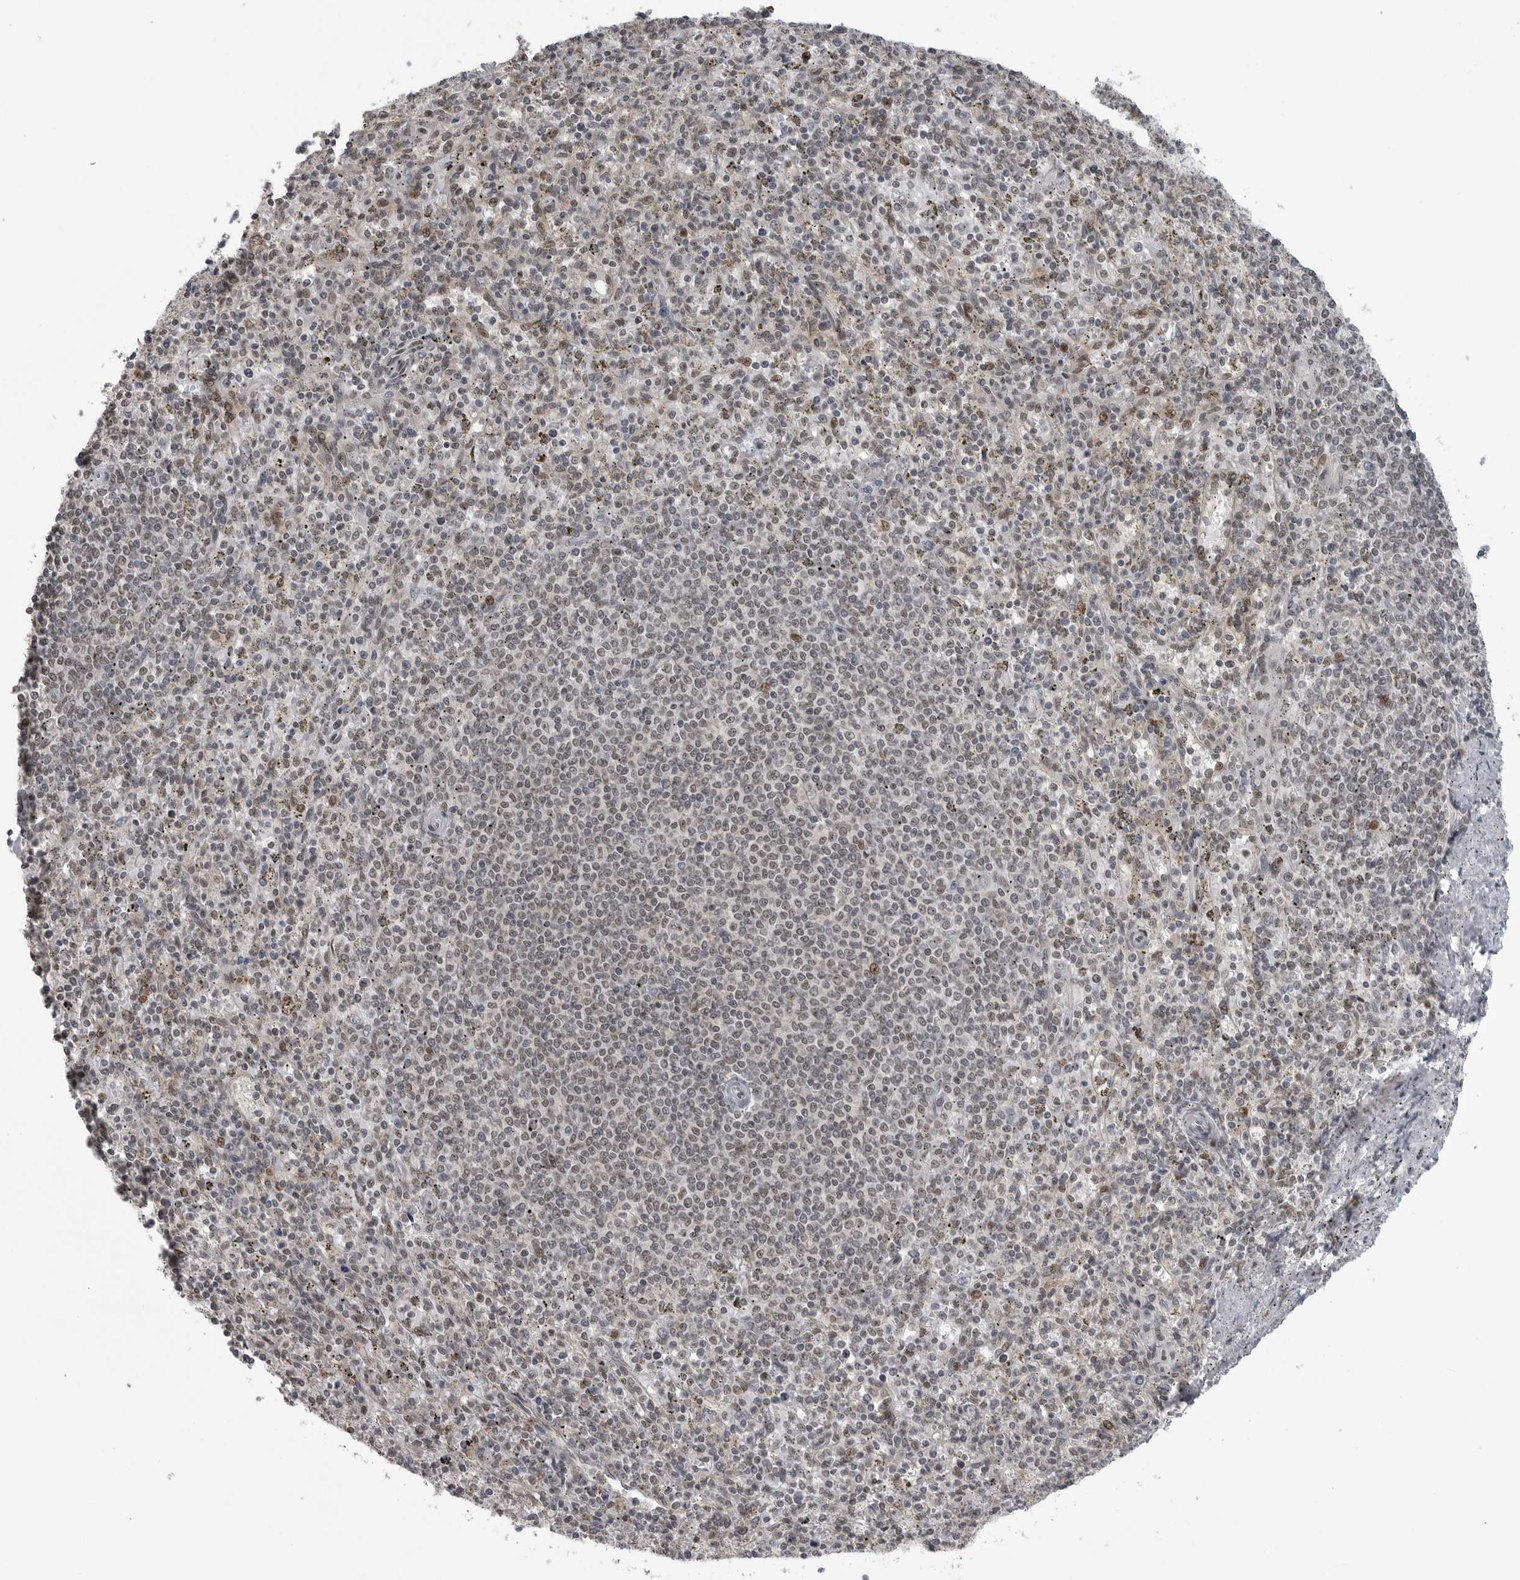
{"staining": {"intensity": "negative", "quantity": "none", "location": "none"}, "tissue": "spleen", "cell_type": "Cells in red pulp", "image_type": "normal", "snomed": [{"axis": "morphology", "description": "Normal tissue, NOS"}, {"axis": "topography", "description": "Spleen"}], "caption": "Protein analysis of benign spleen demonstrates no significant expression in cells in red pulp. (DAB (3,3'-diaminobenzidine) immunohistochemistry (IHC) with hematoxylin counter stain).", "gene": "C8orf58", "patient": {"sex": "male", "age": 72}}